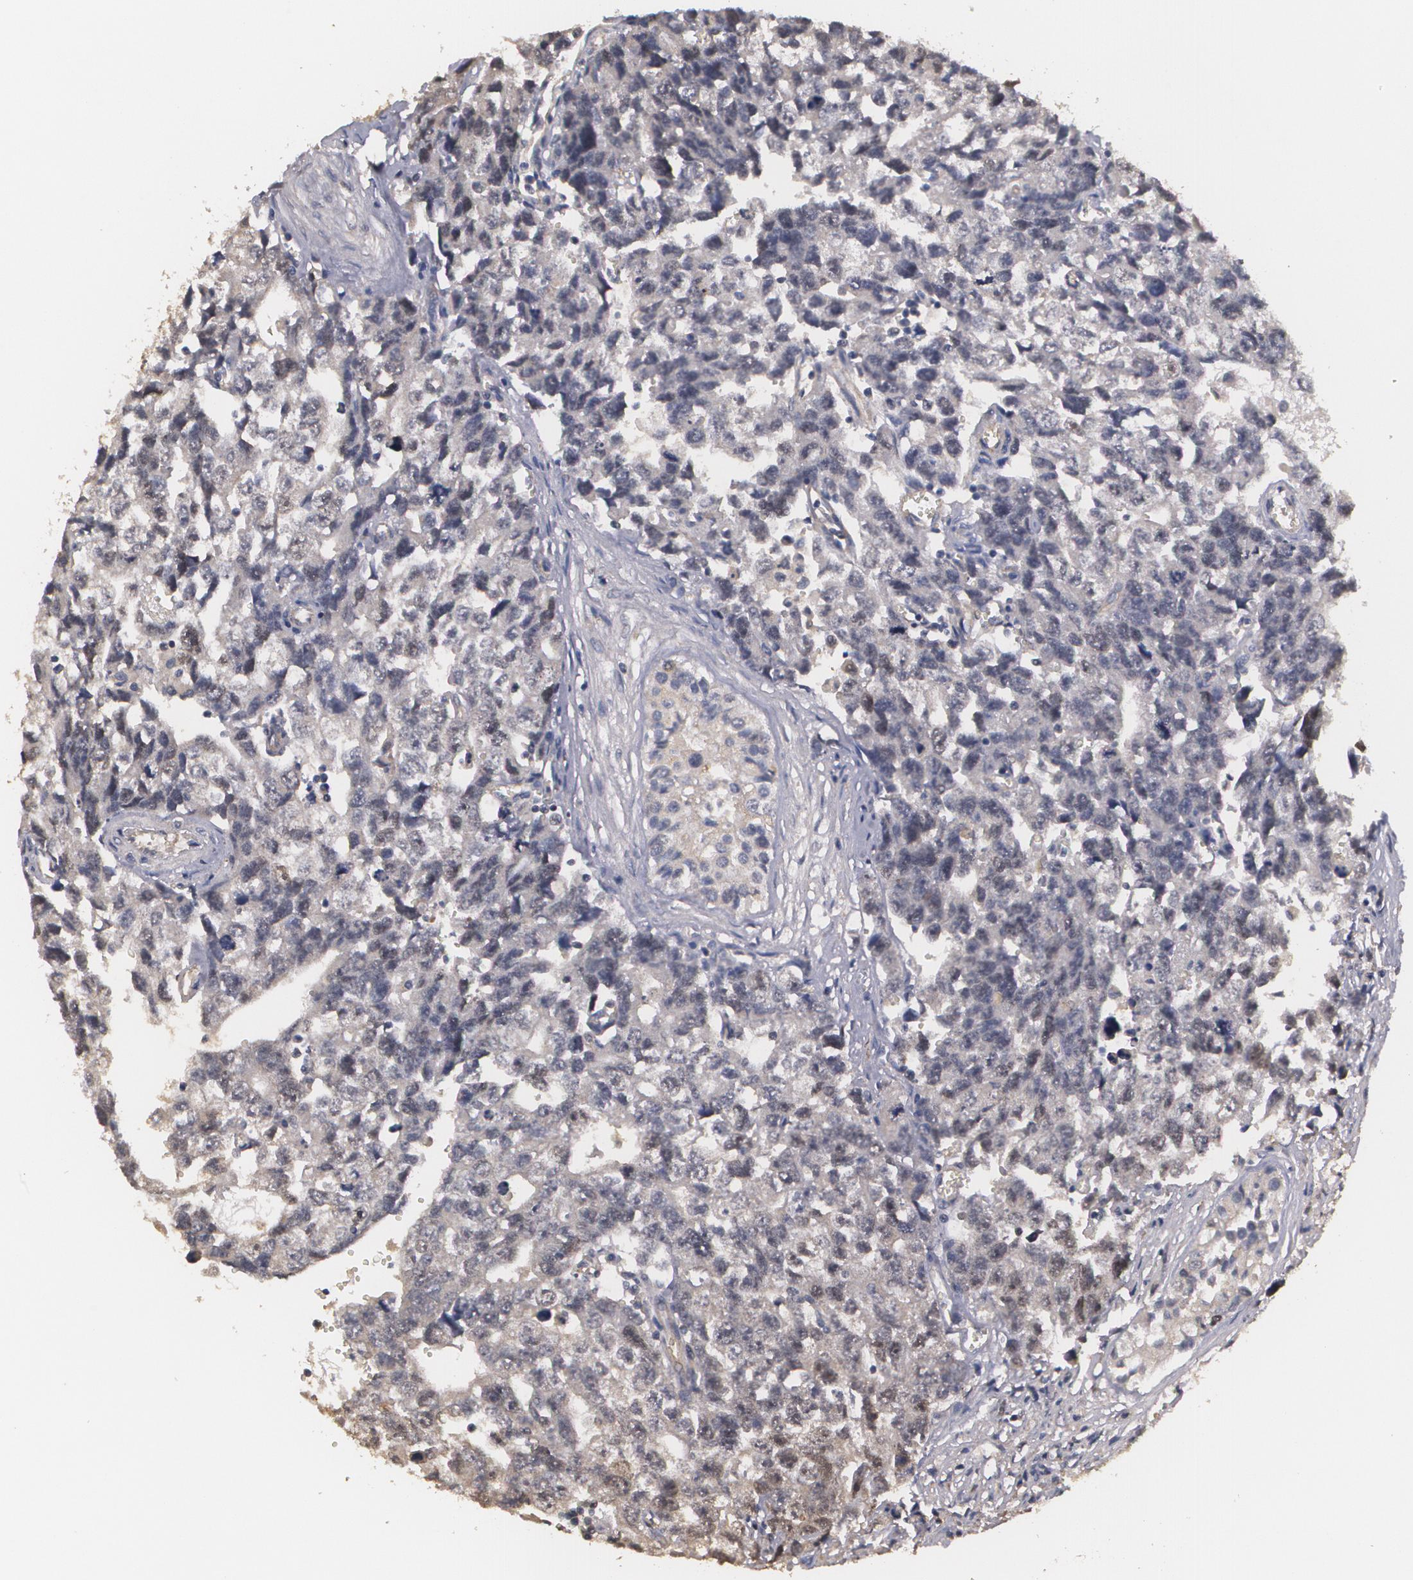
{"staining": {"intensity": "weak", "quantity": "<25%", "location": "nuclear"}, "tissue": "testis cancer", "cell_type": "Tumor cells", "image_type": "cancer", "snomed": [{"axis": "morphology", "description": "Carcinoma, Embryonal, NOS"}, {"axis": "topography", "description": "Testis"}], "caption": "This is an immunohistochemistry histopathology image of human testis cancer (embryonal carcinoma). There is no expression in tumor cells.", "gene": "BRCA1", "patient": {"sex": "male", "age": 31}}